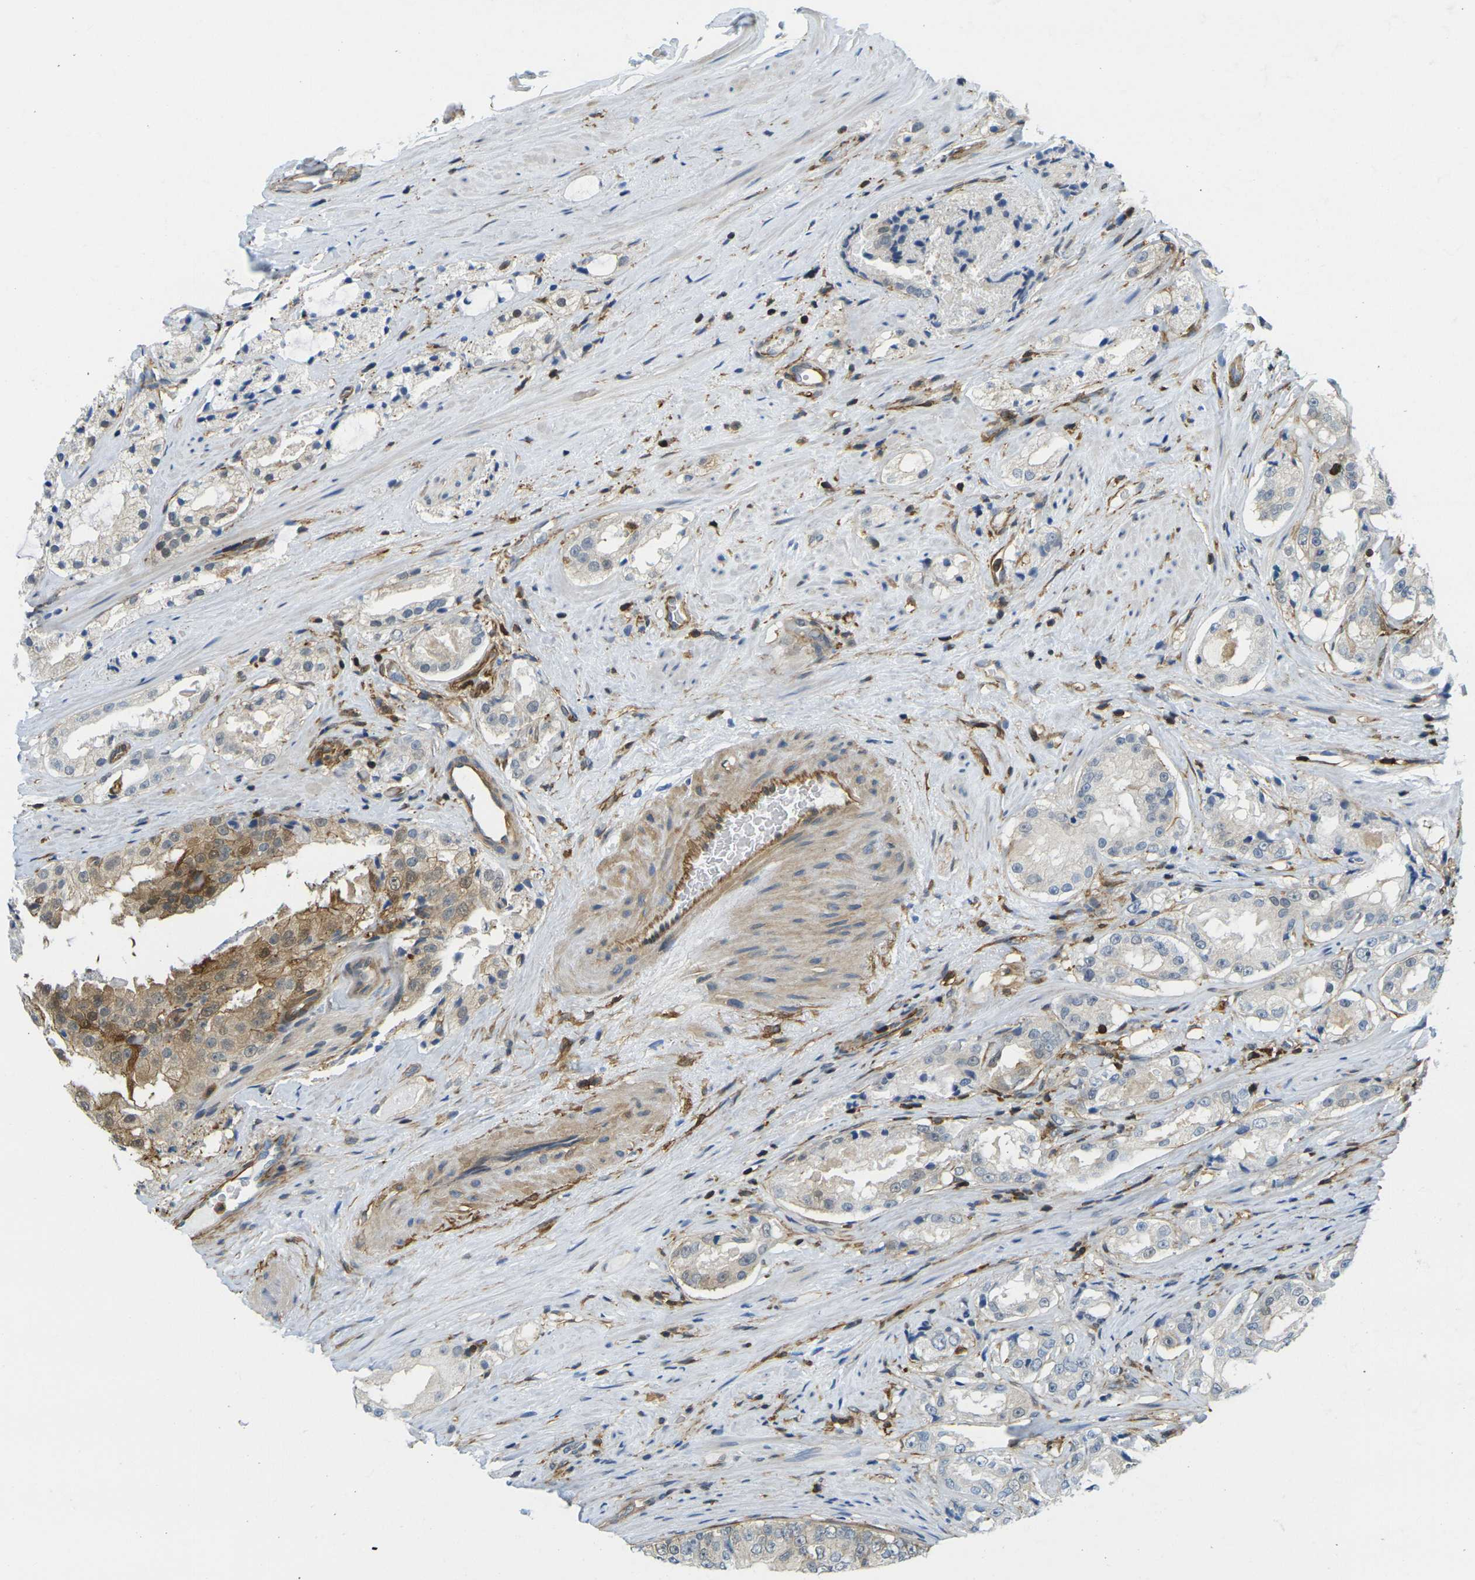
{"staining": {"intensity": "moderate", "quantity": "<25%", "location": "cytoplasmic/membranous"}, "tissue": "prostate cancer", "cell_type": "Tumor cells", "image_type": "cancer", "snomed": [{"axis": "morphology", "description": "Adenocarcinoma, High grade"}, {"axis": "topography", "description": "Prostate"}], "caption": "This photomicrograph exhibits immunohistochemistry (IHC) staining of prostate adenocarcinoma (high-grade), with low moderate cytoplasmic/membranous positivity in about <25% of tumor cells.", "gene": "LASP1", "patient": {"sex": "male", "age": 73}}